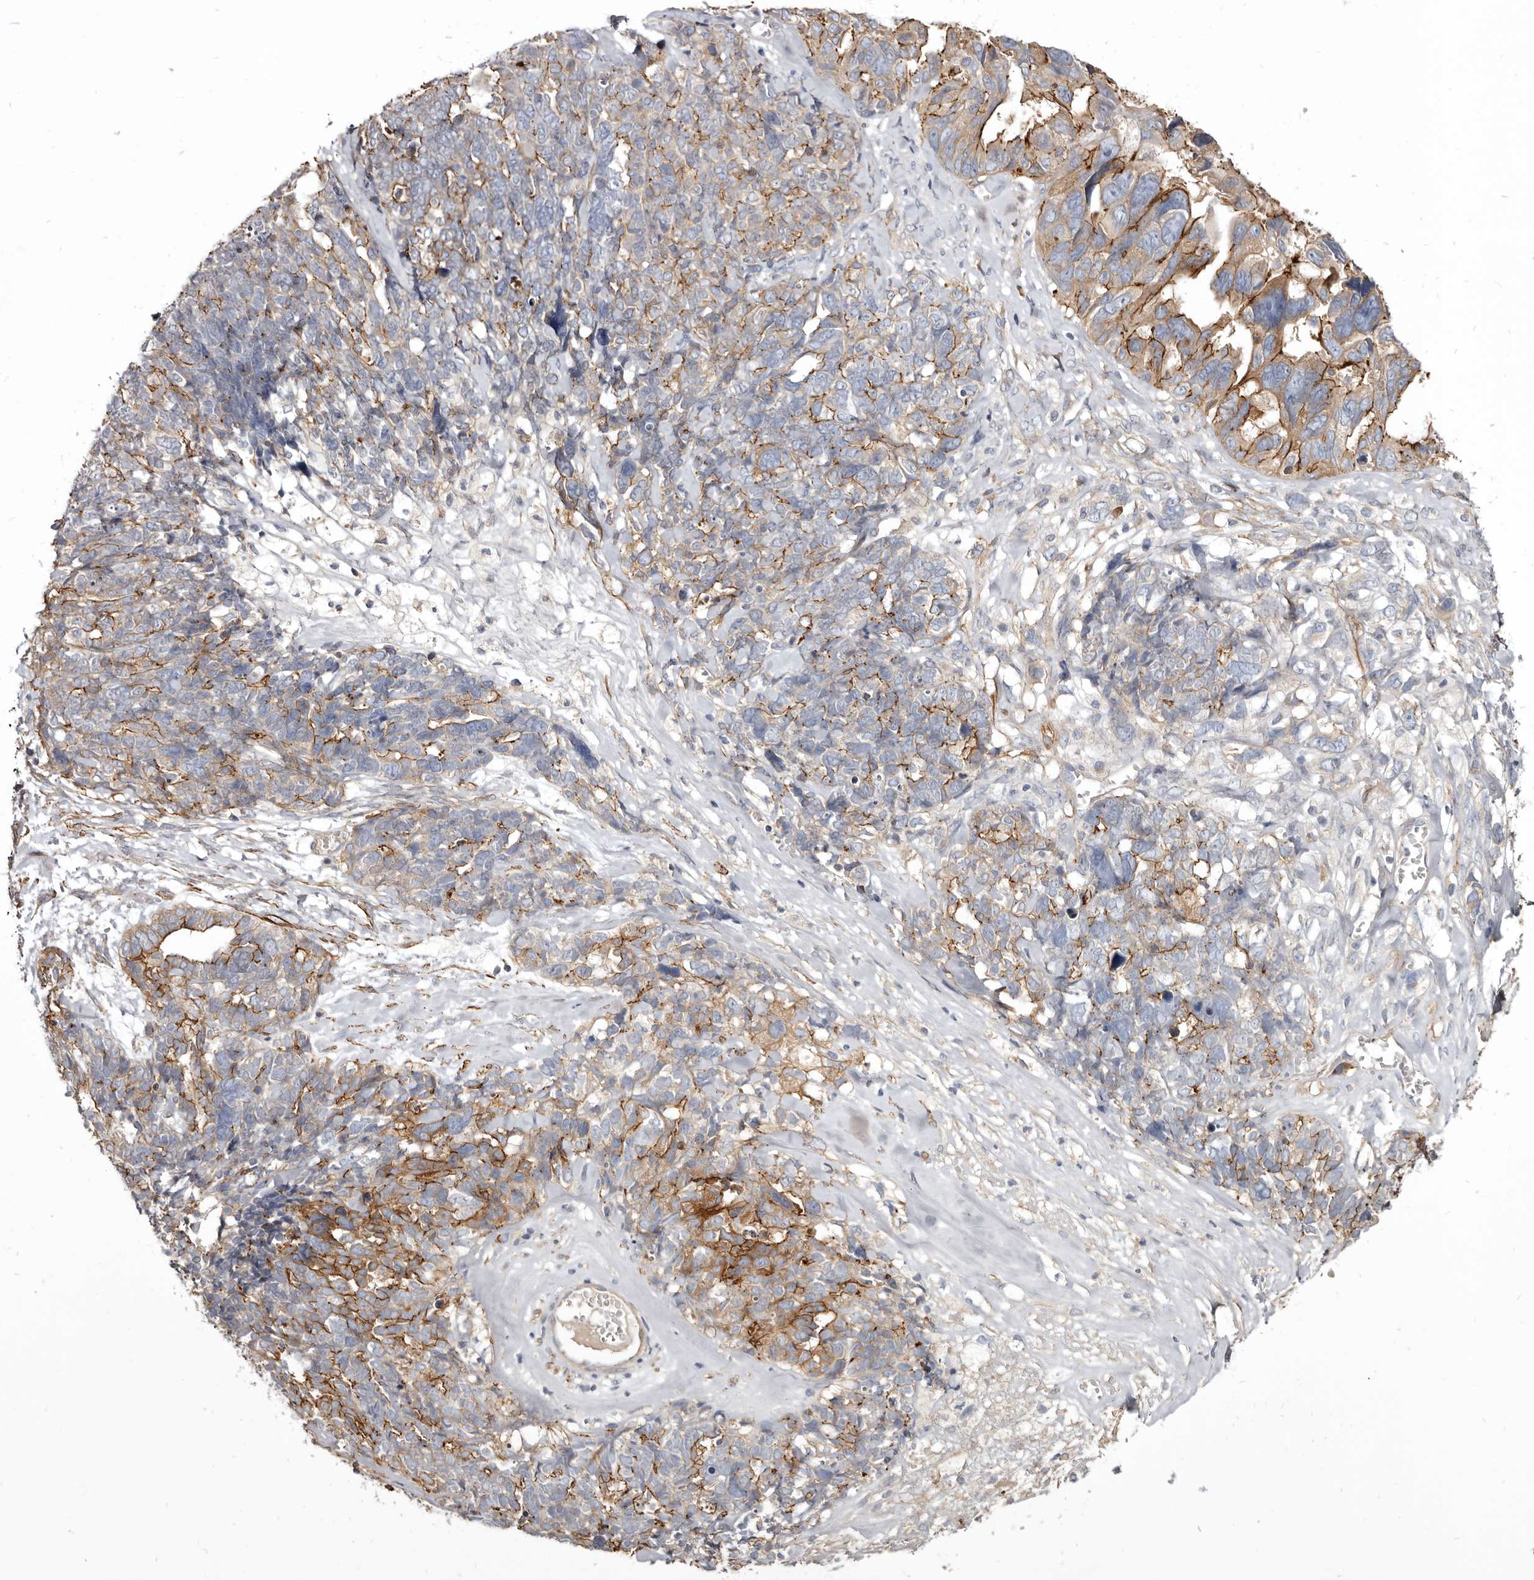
{"staining": {"intensity": "moderate", "quantity": "25%-75%", "location": "cytoplasmic/membranous"}, "tissue": "ovarian cancer", "cell_type": "Tumor cells", "image_type": "cancer", "snomed": [{"axis": "morphology", "description": "Cystadenocarcinoma, serous, NOS"}, {"axis": "topography", "description": "Ovary"}], "caption": "Immunohistochemical staining of human ovarian cancer (serous cystadenocarcinoma) exhibits medium levels of moderate cytoplasmic/membranous staining in about 25%-75% of tumor cells.", "gene": "CGN", "patient": {"sex": "female", "age": 79}}